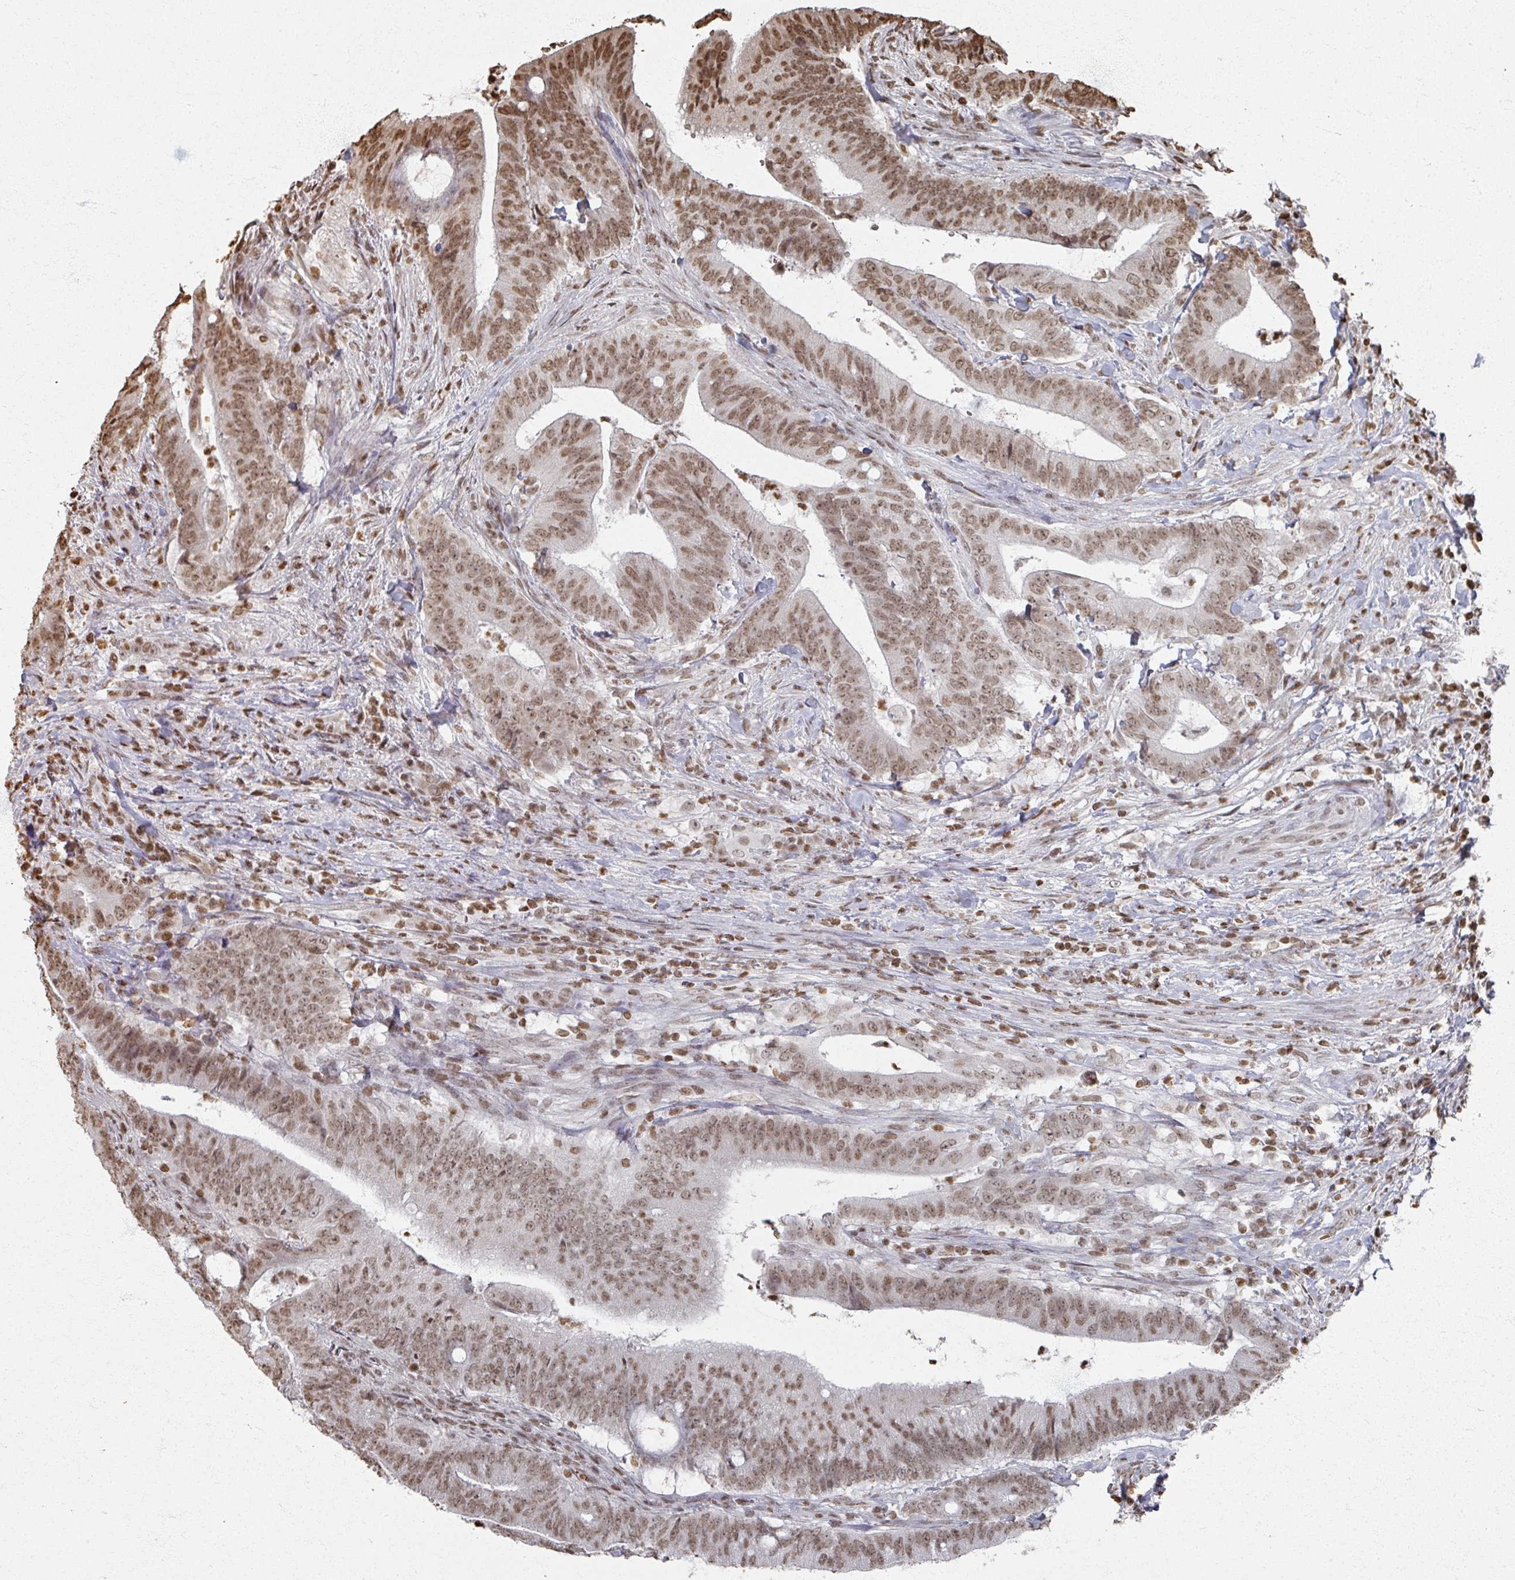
{"staining": {"intensity": "moderate", "quantity": ">75%", "location": "nuclear"}, "tissue": "colorectal cancer", "cell_type": "Tumor cells", "image_type": "cancer", "snomed": [{"axis": "morphology", "description": "Adenocarcinoma, NOS"}, {"axis": "topography", "description": "Colon"}], "caption": "The image displays a brown stain indicating the presence of a protein in the nuclear of tumor cells in colorectal cancer.", "gene": "DCUN1D5", "patient": {"sex": "female", "age": 43}}